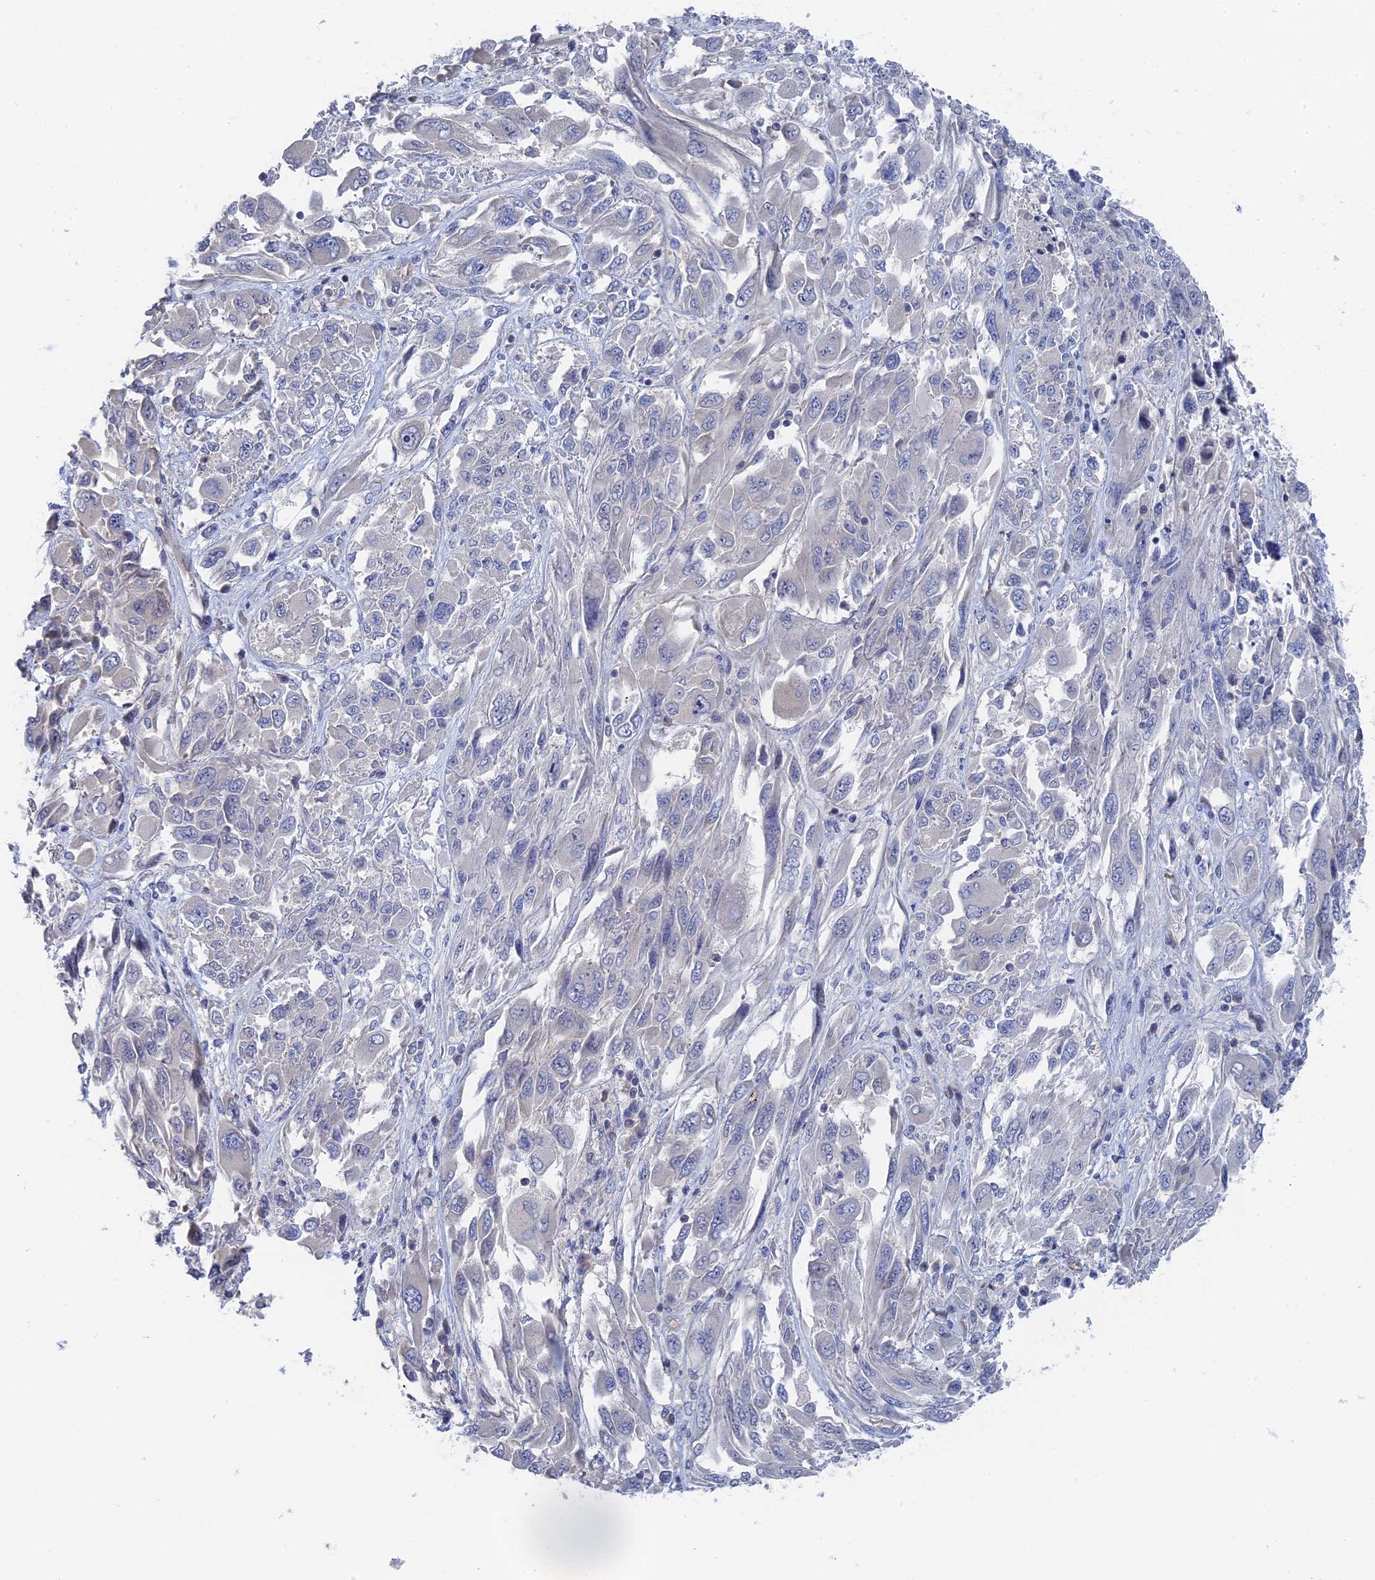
{"staining": {"intensity": "negative", "quantity": "none", "location": "none"}, "tissue": "melanoma", "cell_type": "Tumor cells", "image_type": "cancer", "snomed": [{"axis": "morphology", "description": "Malignant melanoma, NOS"}, {"axis": "topography", "description": "Skin"}], "caption": "A photomicrograph of human malignant melanoma is negative for staining in tumor cells. The staining was performed using DAB (3,3'-diaminobenzidine) to visualize the protein expression in brown, while the nuclei were stained in blue with hematoxylin (Magnification: 20x).", "gene": "MTHFSD", "patient": {"sex": "female", "age": 91}}